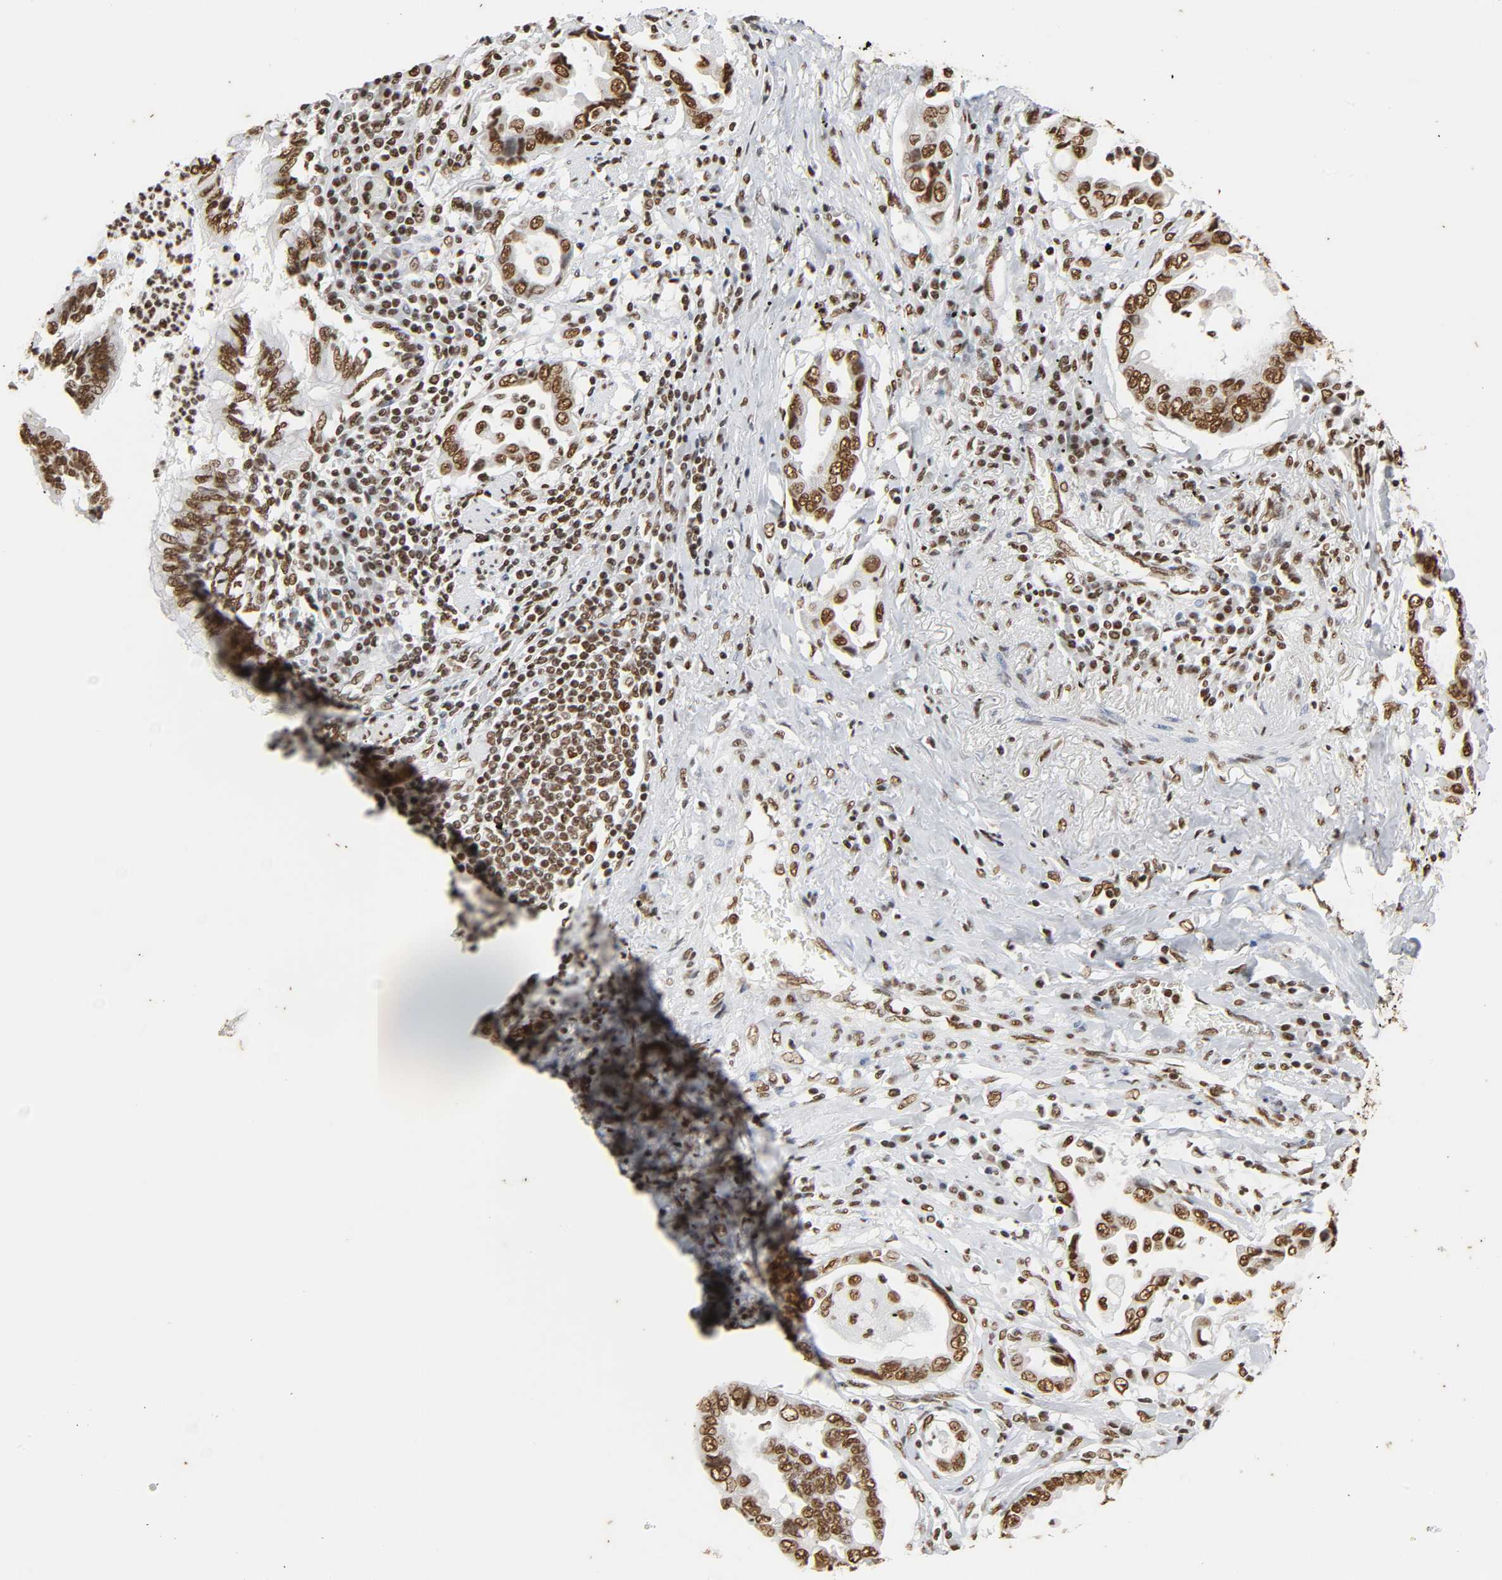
{"staining": {"intensity": "strong", "quantity": ">75%", "location": "nuclear"}, "tissue": "lung cancer", "cell_type": "Tumor cells", "image_type": "cancer", "snomed": [{"axis": "morphology", "description": "Normal tissue, NOS"}, {"axis": "morphology", "description": "Inflammation, NOS"}, {"axis": "morphology", "description": "Adenocarcinoma, NOS"}, {"axis": "topography", "description": "Lung"}], "caption": "This is an image of IHC staining of lung cancer, which shows strong staining in the nuclear of tumor cells.", "gene": "HNRNPC", "patient": {"sex": "female", "age": 64}}